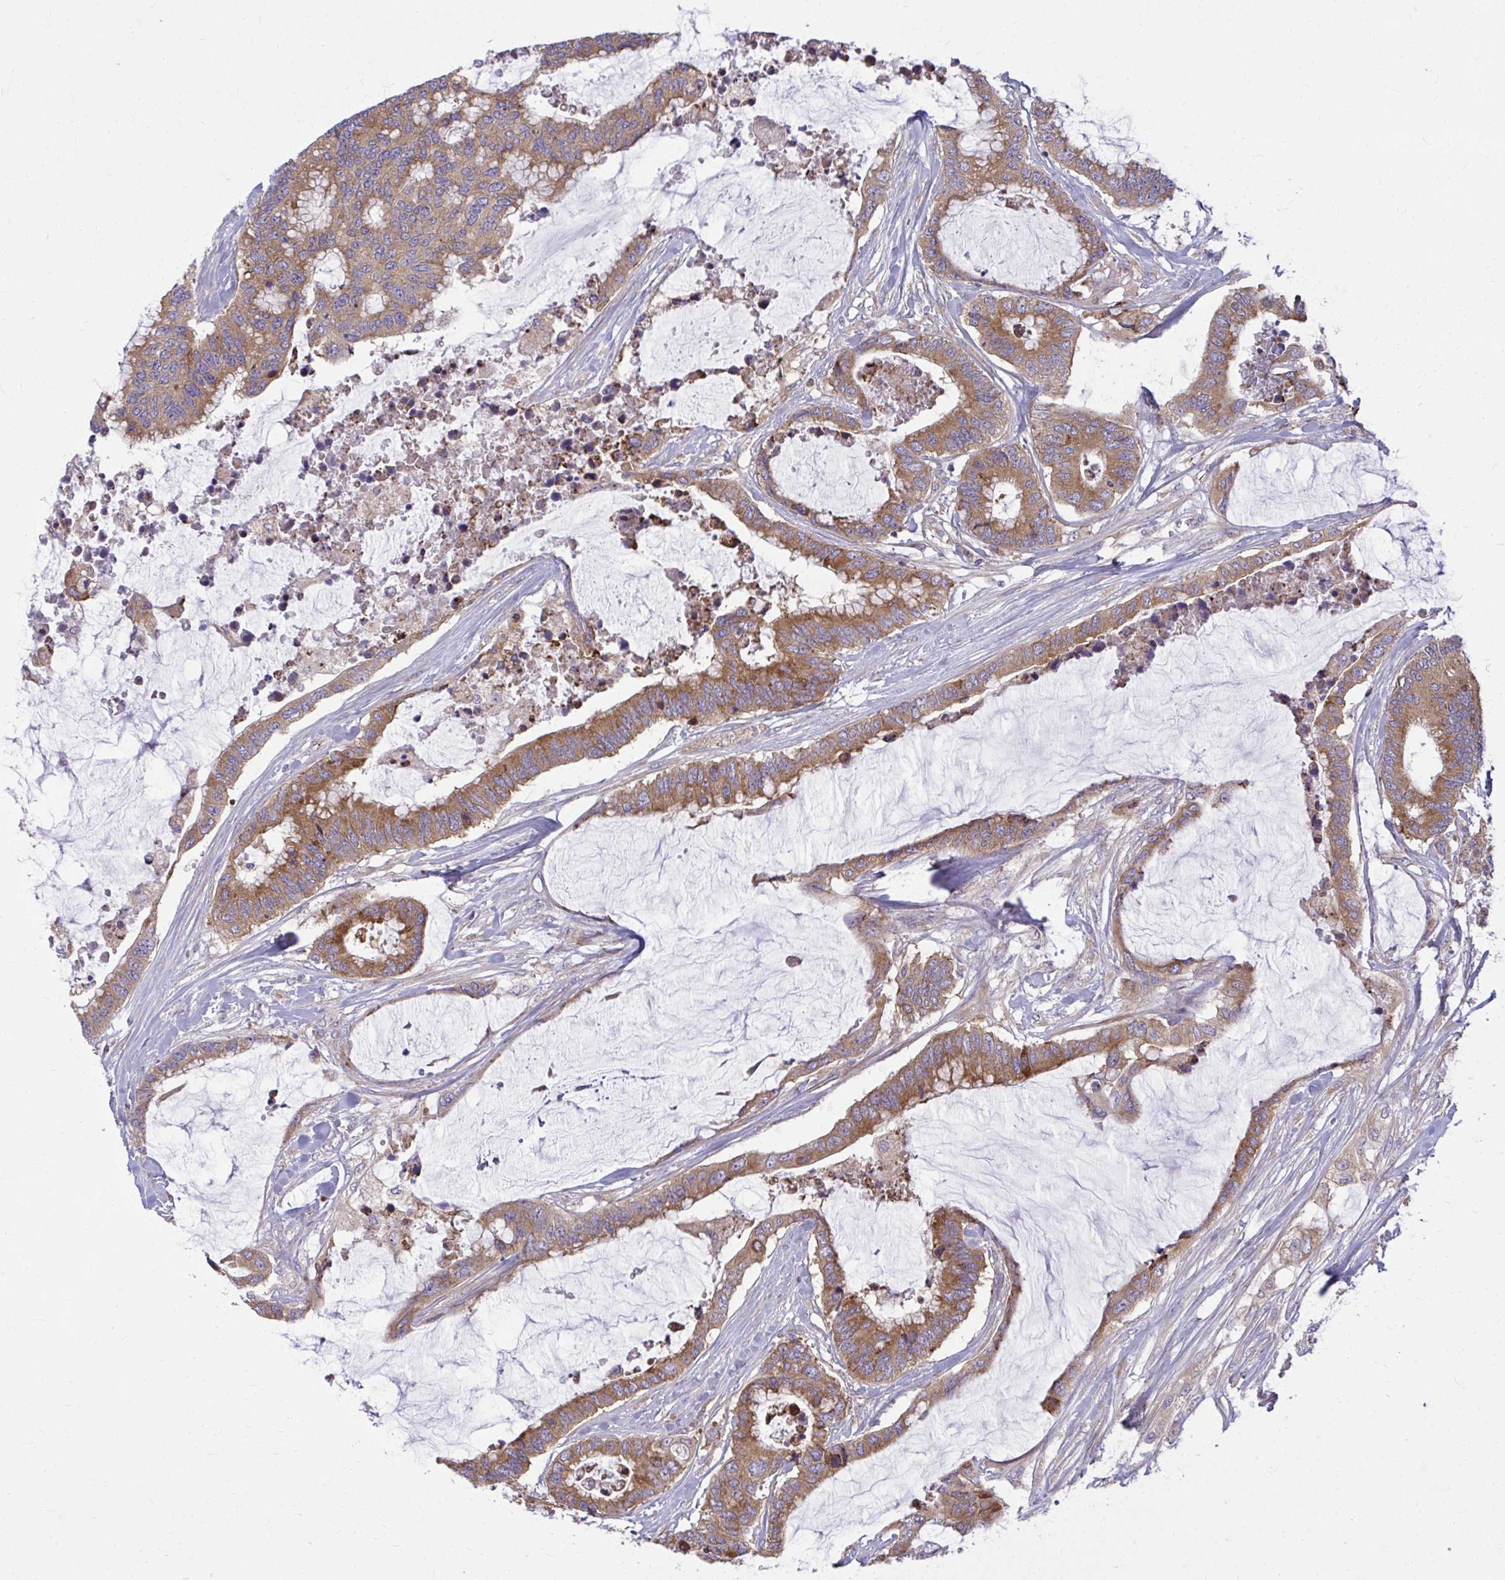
{"staining": {"intensity": "moderate", "quantity": ">75%", "location": "cytoplasmic/membranous"}, "tissue": "colorectal cancer", "cell_type": "Tumor cells", "image_type": "cancer", "snomed": [{"axis": "morphology", "description": "Adenocarcinoma, NOS"}, {"axis": "topography", "description": "Rectum"}], "caption": "Human colorectal cancer stained with a protein marker exhibits moderate staining in tumor cells.", "gene": "CEMP1", "patient": {"sex": "female", "age": 59}}